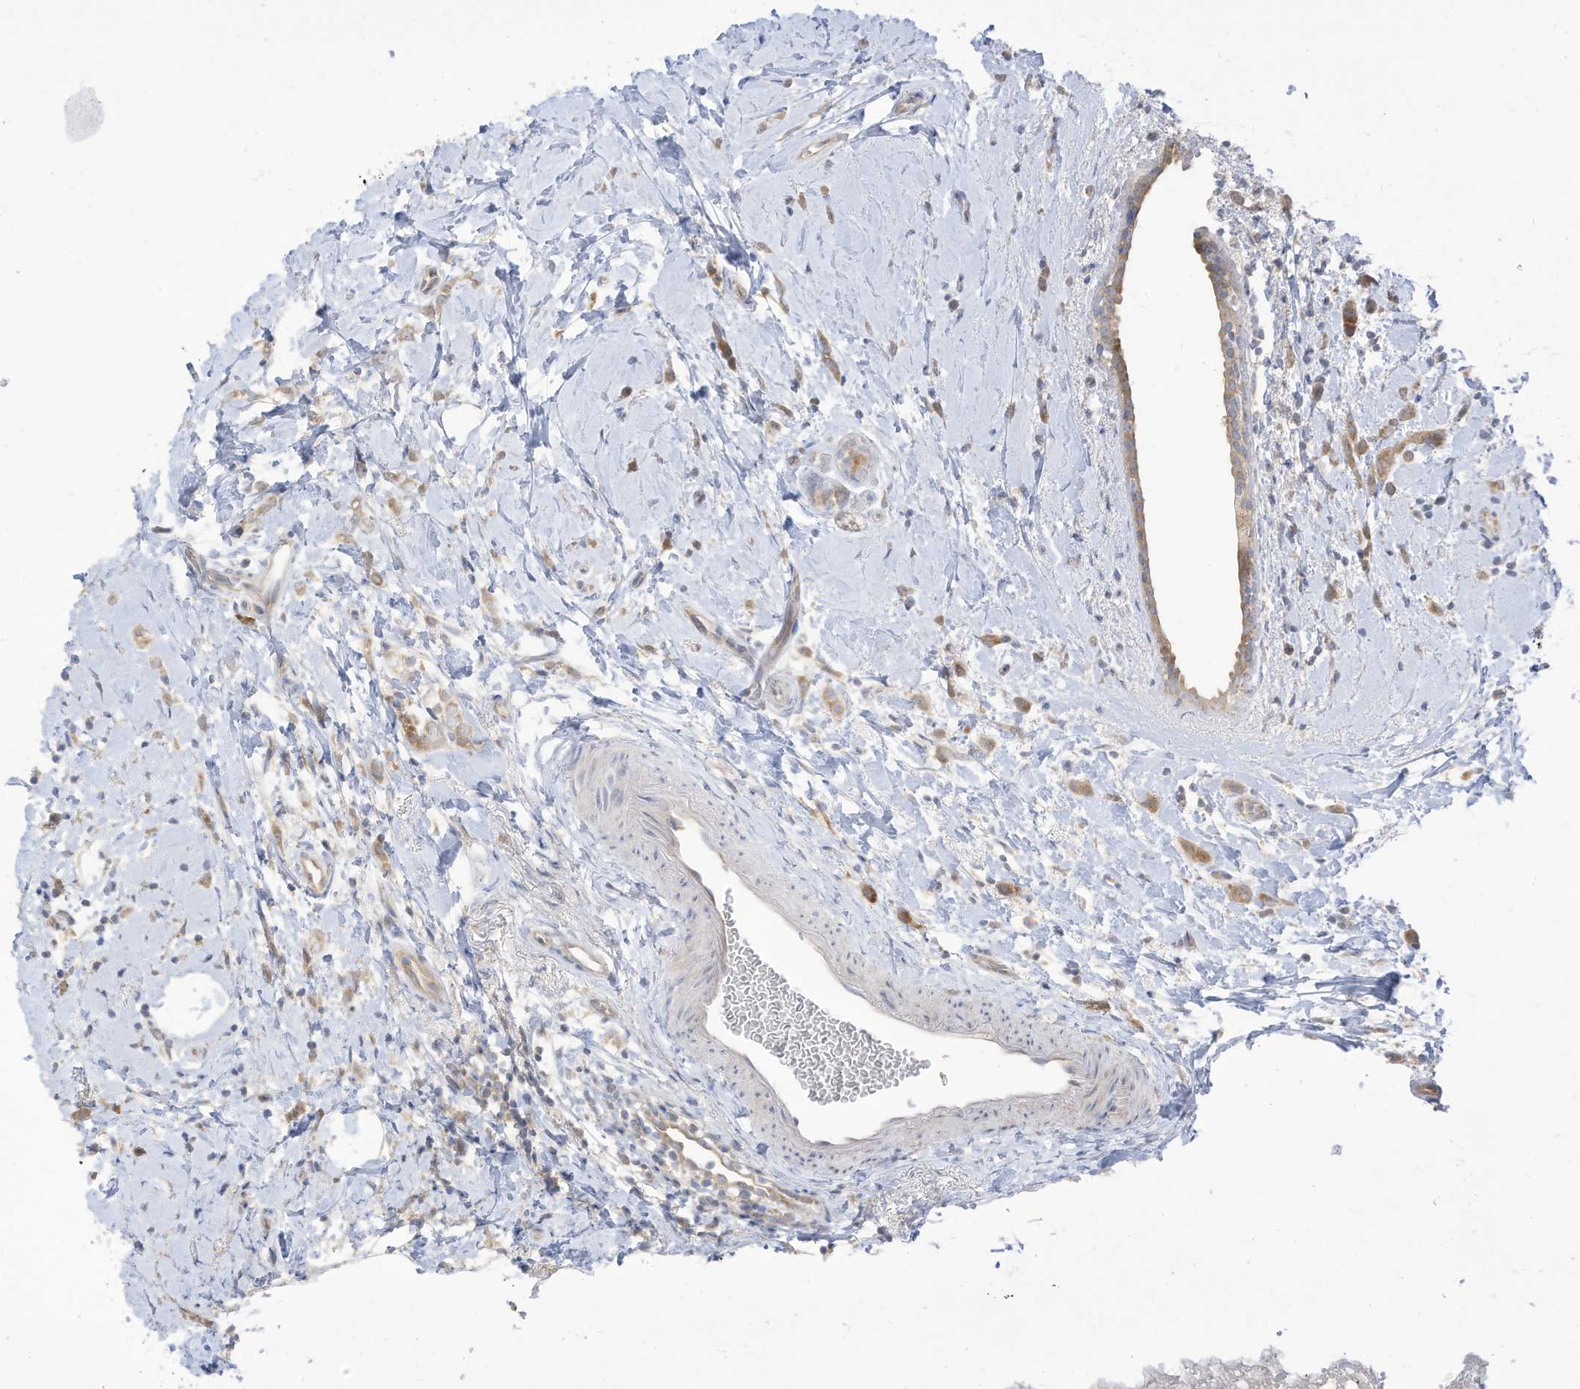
{"staining": {"intensity": "weak", "quantity": ">75%", "location": "cytoplasmic/membranous"}, "tissue": "breast cancer", "cell_type": "Tumor cells", "image_type": "cancer", "snomed": [{"axis": "morphology", "description": "Lobular carcinoma"}, {"axis": "topography", "description": "Breast"}], "caption": "A histopathology image of breast cancer stained for a protein displays weak cytoplasmic/membranous brown staining in tumor cells.", "gene": "LRRN2", "patient": {"sex": "female", "age": 47}}